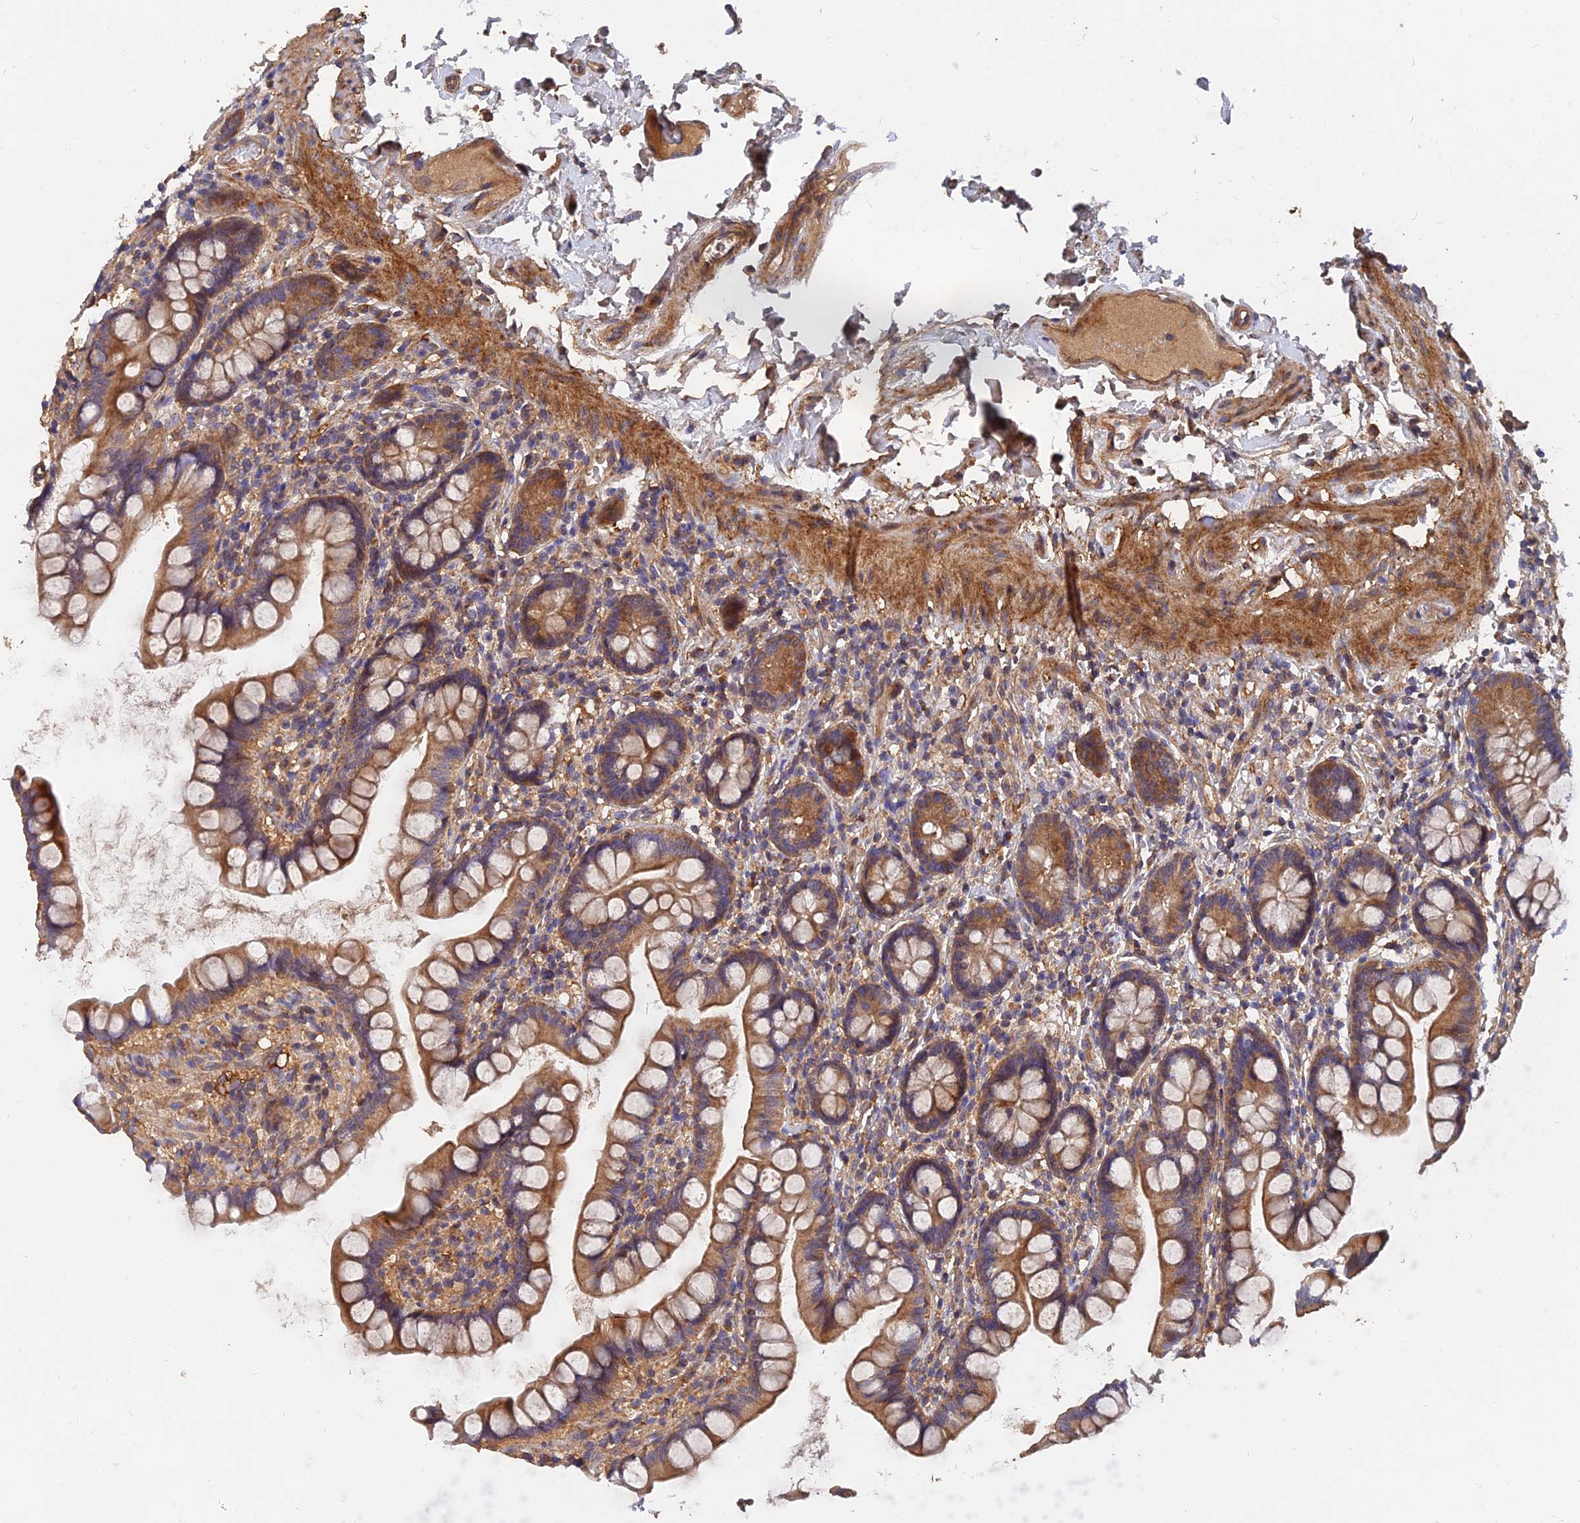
{"staining": {"intensity": "moderate", "quantity": ">75%", "location": "cytoplasmic/membranous"}, "tissue": "small intestine", "cell_type": "Glandular cells", "image_type": "normal", "snomed": [{"axis": "morphology", "description": "Normal tissue, NOS"}, {"axis": "topography", "description": "Small intestine"}], "caption": "Protein expression analysis of unremarkable small intestine exhibits moderate cytoplasmic/membranous expression in approximately >75% of glandular cells. (brown staining indicates protein expression, while blue staining denotes nuclei).", "gene": "SLC38A11", "patient": {"sex": "female", "age": 84}}